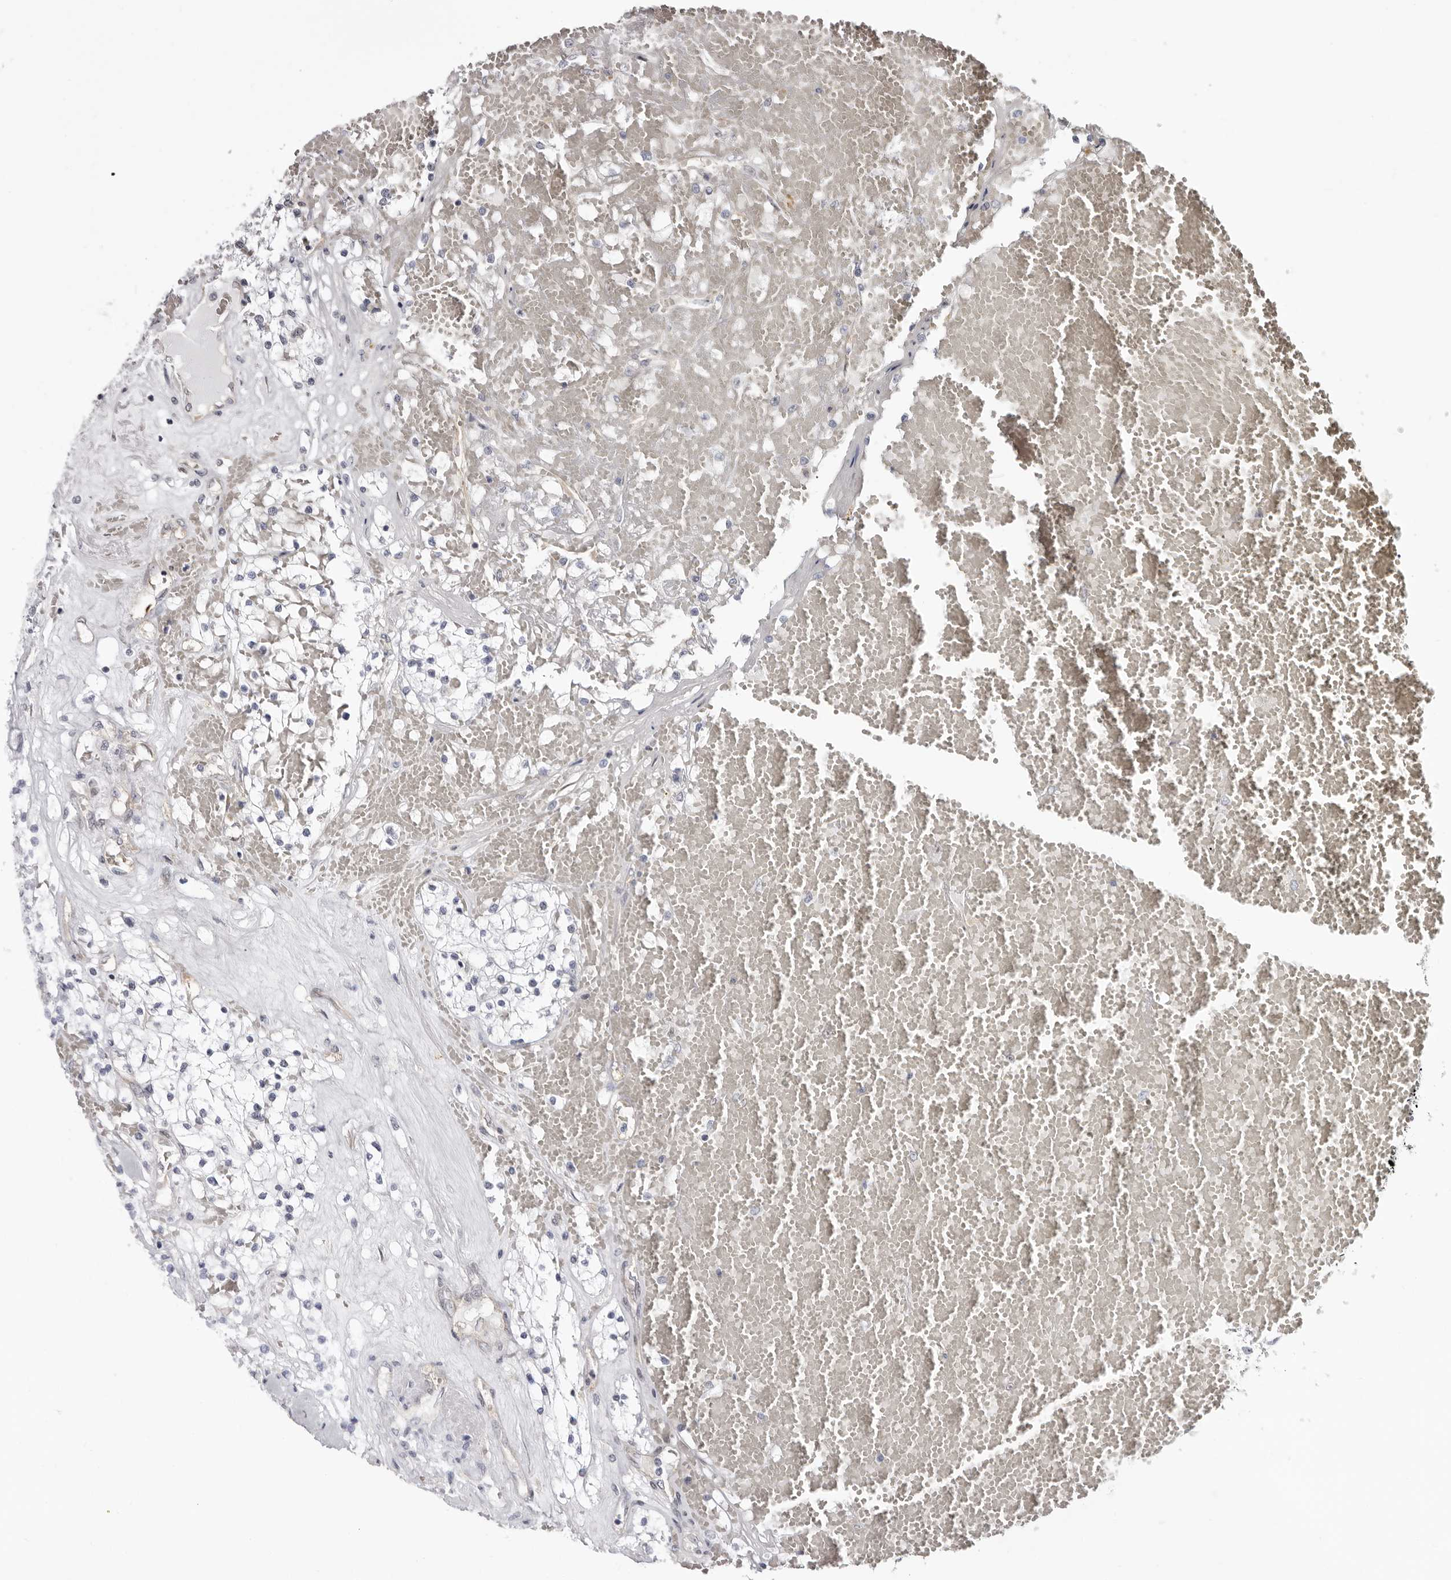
{"staining": {"intensity": "negative", "quantity": "none", "location": "none"}, "tissue": "renal cancer", "cell_type": "Tumor cells", "image_type": "cancer", "snomed": [{"axis": "morphology", "description": "Normal tissue, NOS"}, {"axis": "morphology", "description": "Adenocarcinoma, NOS"}, {"axis": "topography", "description": "Kidney"}], "caption": "This is an IHC photomicrograph of human renal cancer (adenocarcinoma). There is no staining in tumor cells.", "gene": "KHDRBS2", "patient": {"sex": "male", "age": 68}}